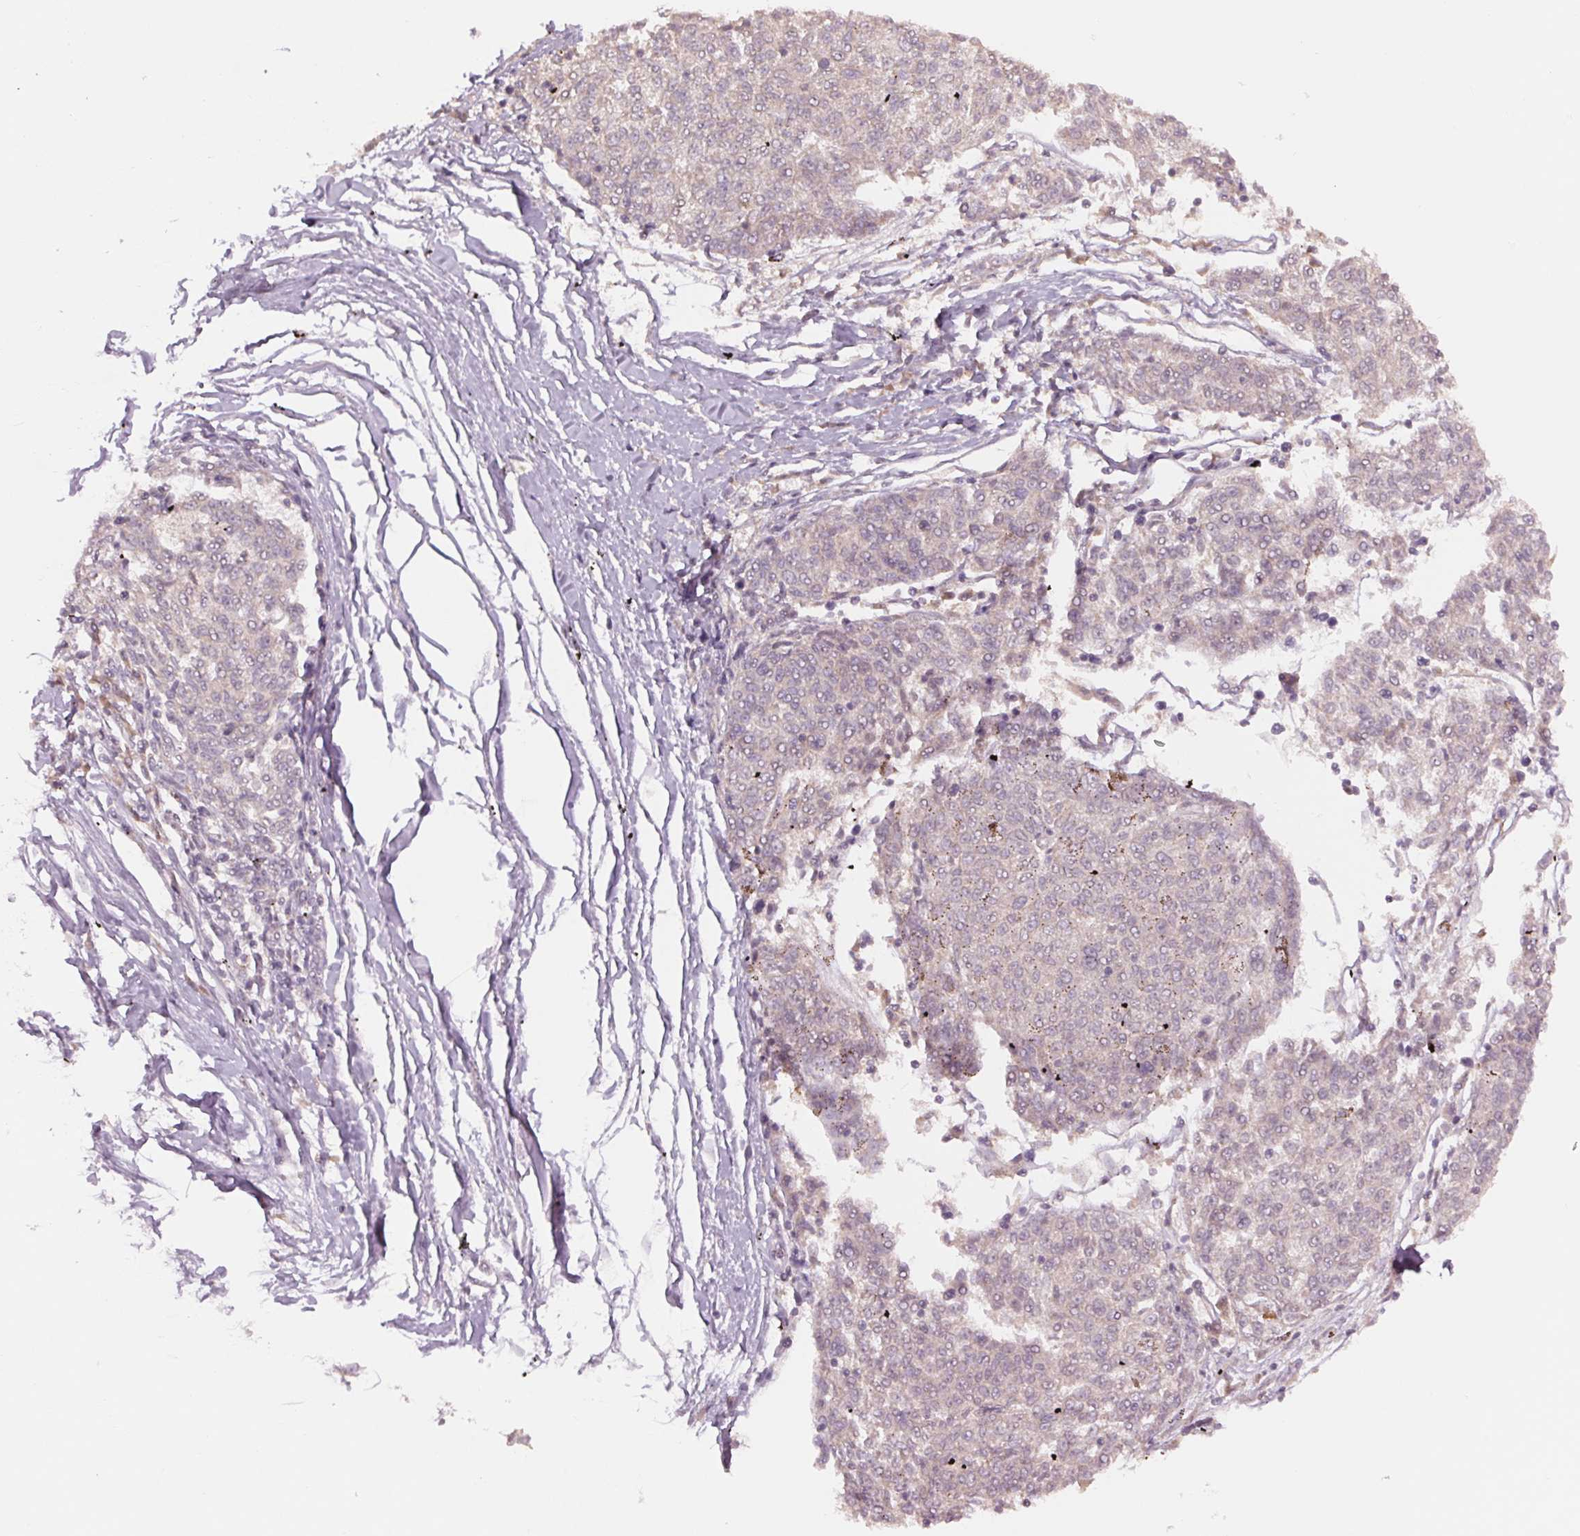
{"staining": {"intensity": "negative", "quantity": "none", "location": "none"}, "tissue": "melanoma", "cell_type": "Tumor cells", "image_type": "cancer", "snomed": [{"axis": "morphology", "description": "Malignant melanoma, NOS"}, {"axis": "topography", "description": "Skin"}], "caption": "DAB (3,3'-diaminobenzidine) immunohistochemical staining of human melanoma demonstrates no significant positivity in tumor cells.", "gene": "PPIA", "patient": {"sex": "female", "age": 72}}